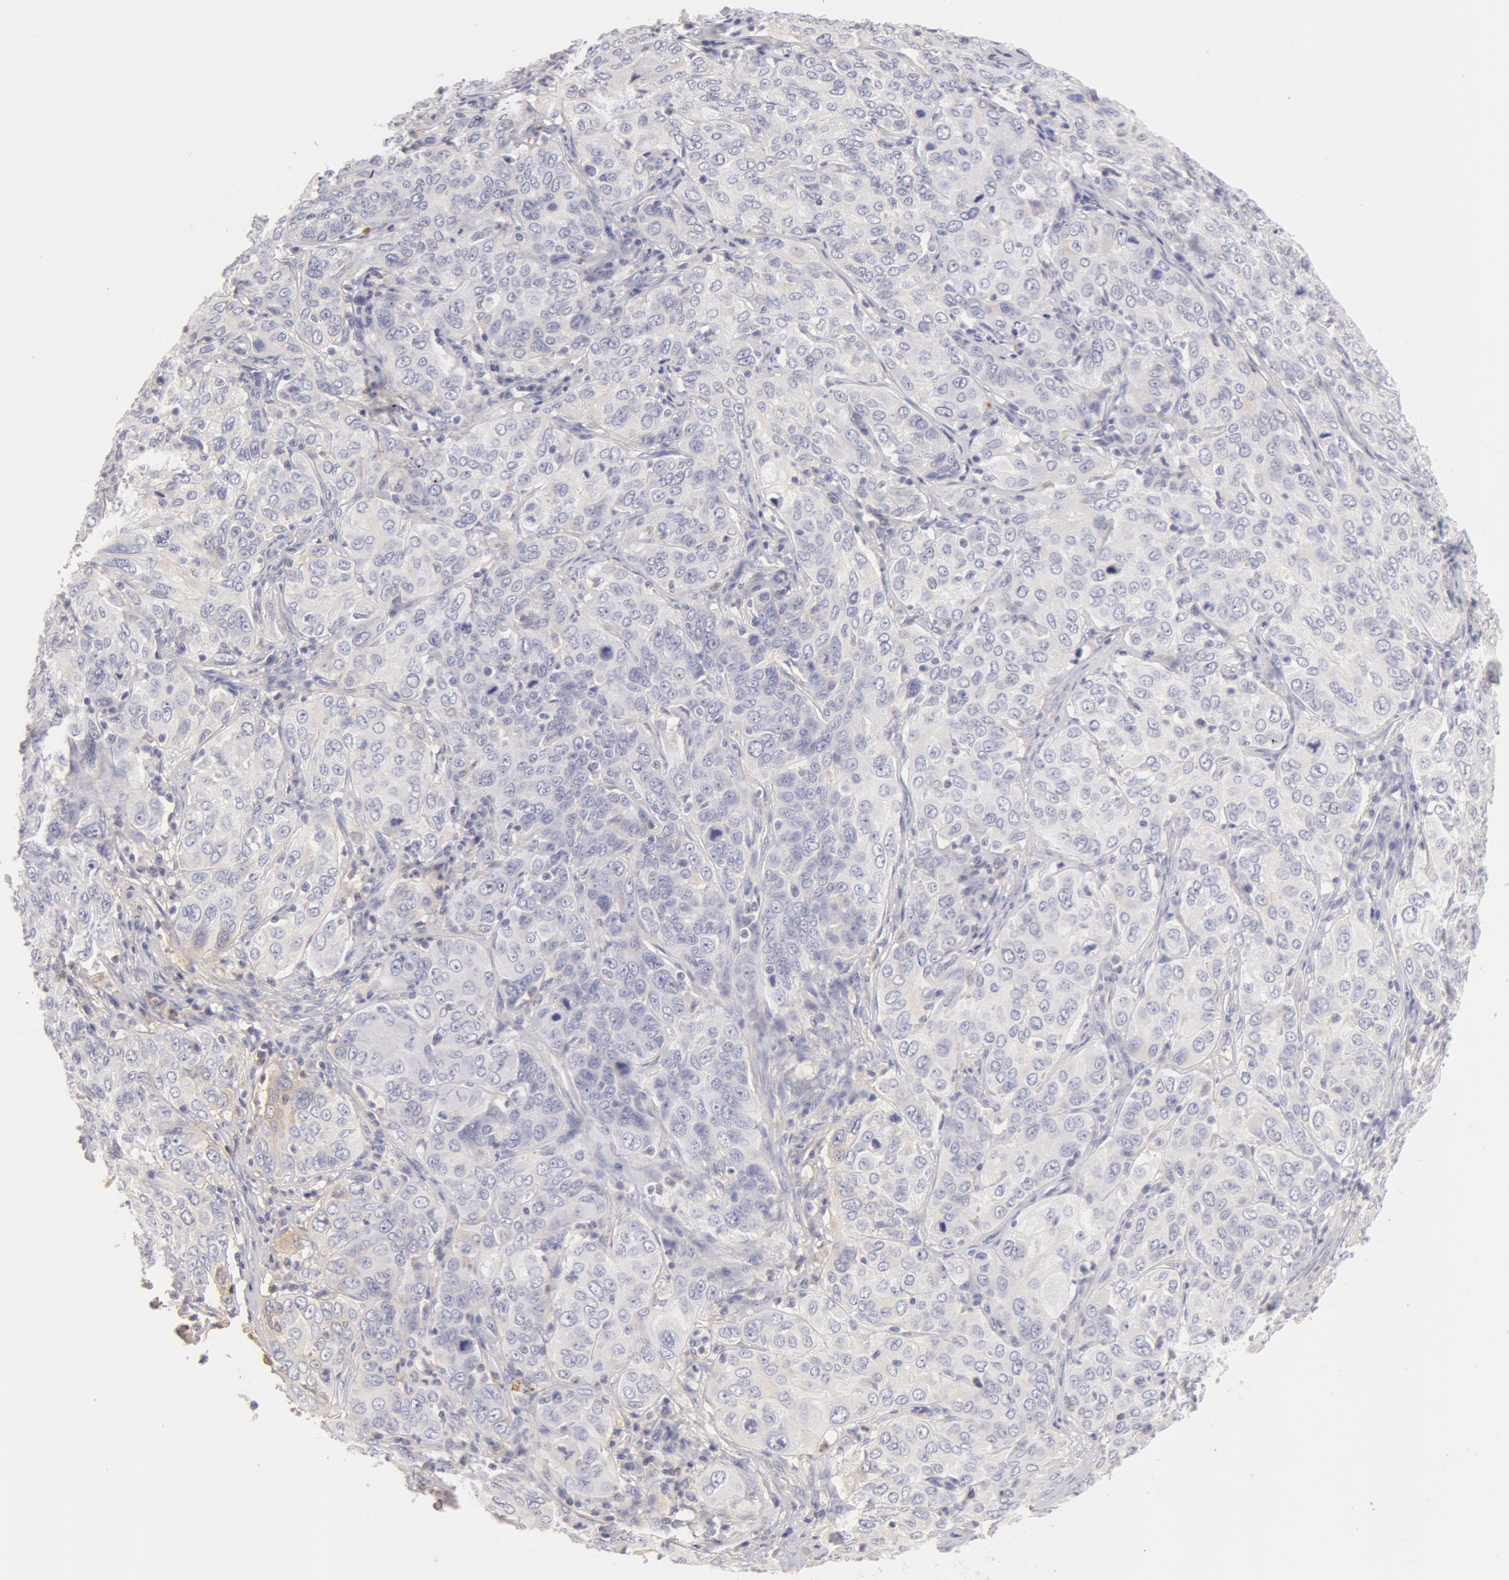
{"staining": {"intensity": "negative", "quantity": "none", "location": "none"}, "tissue": "cervical cancer", "cell_type": "Tumor cells", "image_type": "cancer", "snomed": [{"axis": "morphology", "description": "Squamous cell carcinoma, NOS"}, {"axis": "topography", "description": "Cervix"}], "caption": "Image shows no protein staining in tumor cells of cervical cancer tissue.", "gene": "GC", "patient": {"sex": "female", "age": 38}}